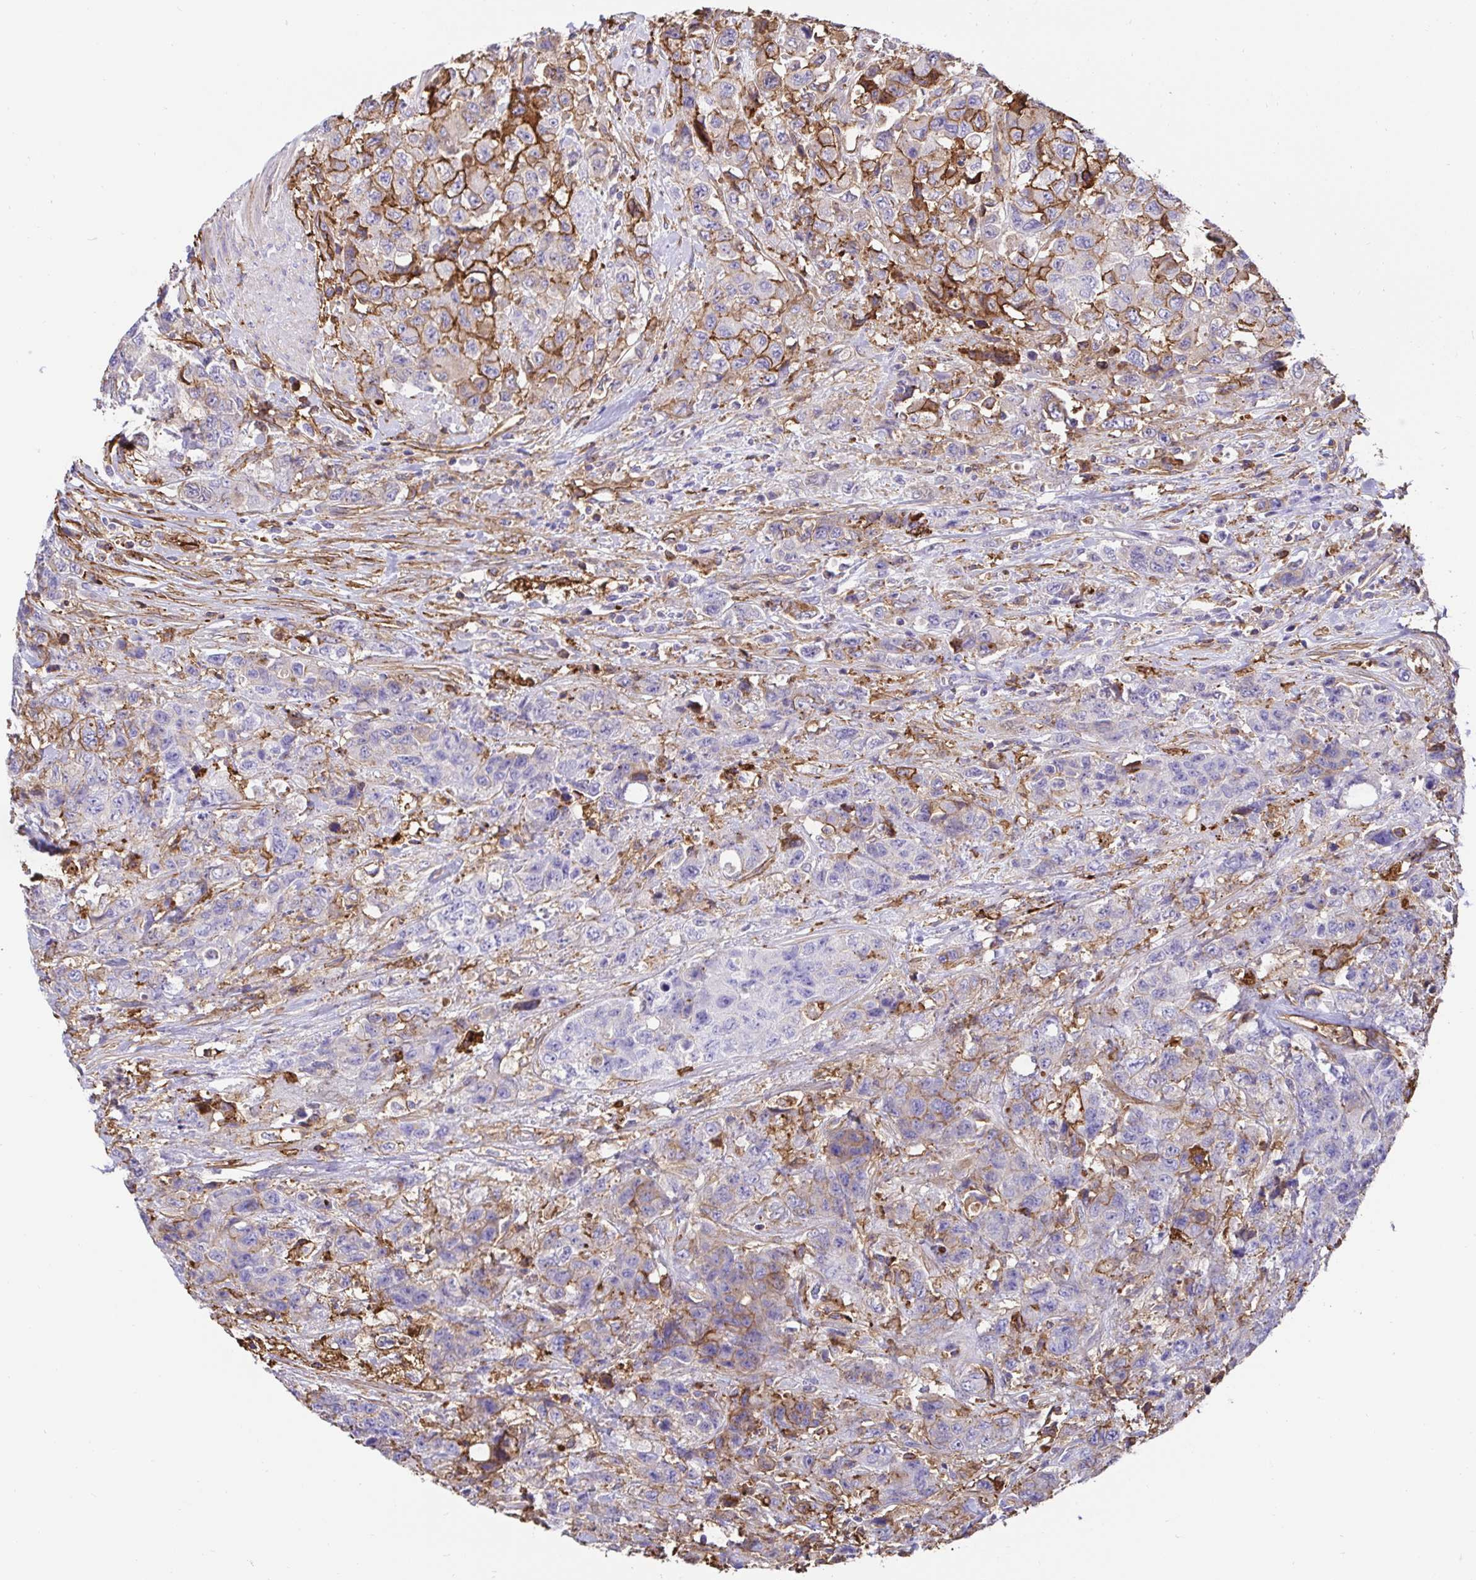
{"staining": {"intensity": "moderate", "quantity": "<25%", "location": "cytoplasmic/membranous"}, "tissue": "urothelial cancer", "cell_type": "Tumor cells", "image_type": "cancer", "snomed": [{"axis": "morphology", "description": "Urothelial carcinoma, High grade"}, {"axis": "topography", "description": "Urinary bladder"}], "caption": "Brown immunohistochemical staining in human urothelial cancer exhibits moderate cytoplasmic/membranous staining in approximately <25% of tumor cells.", "gene": "ANXA2", "patient": {"sex": "female", "age": 78}}